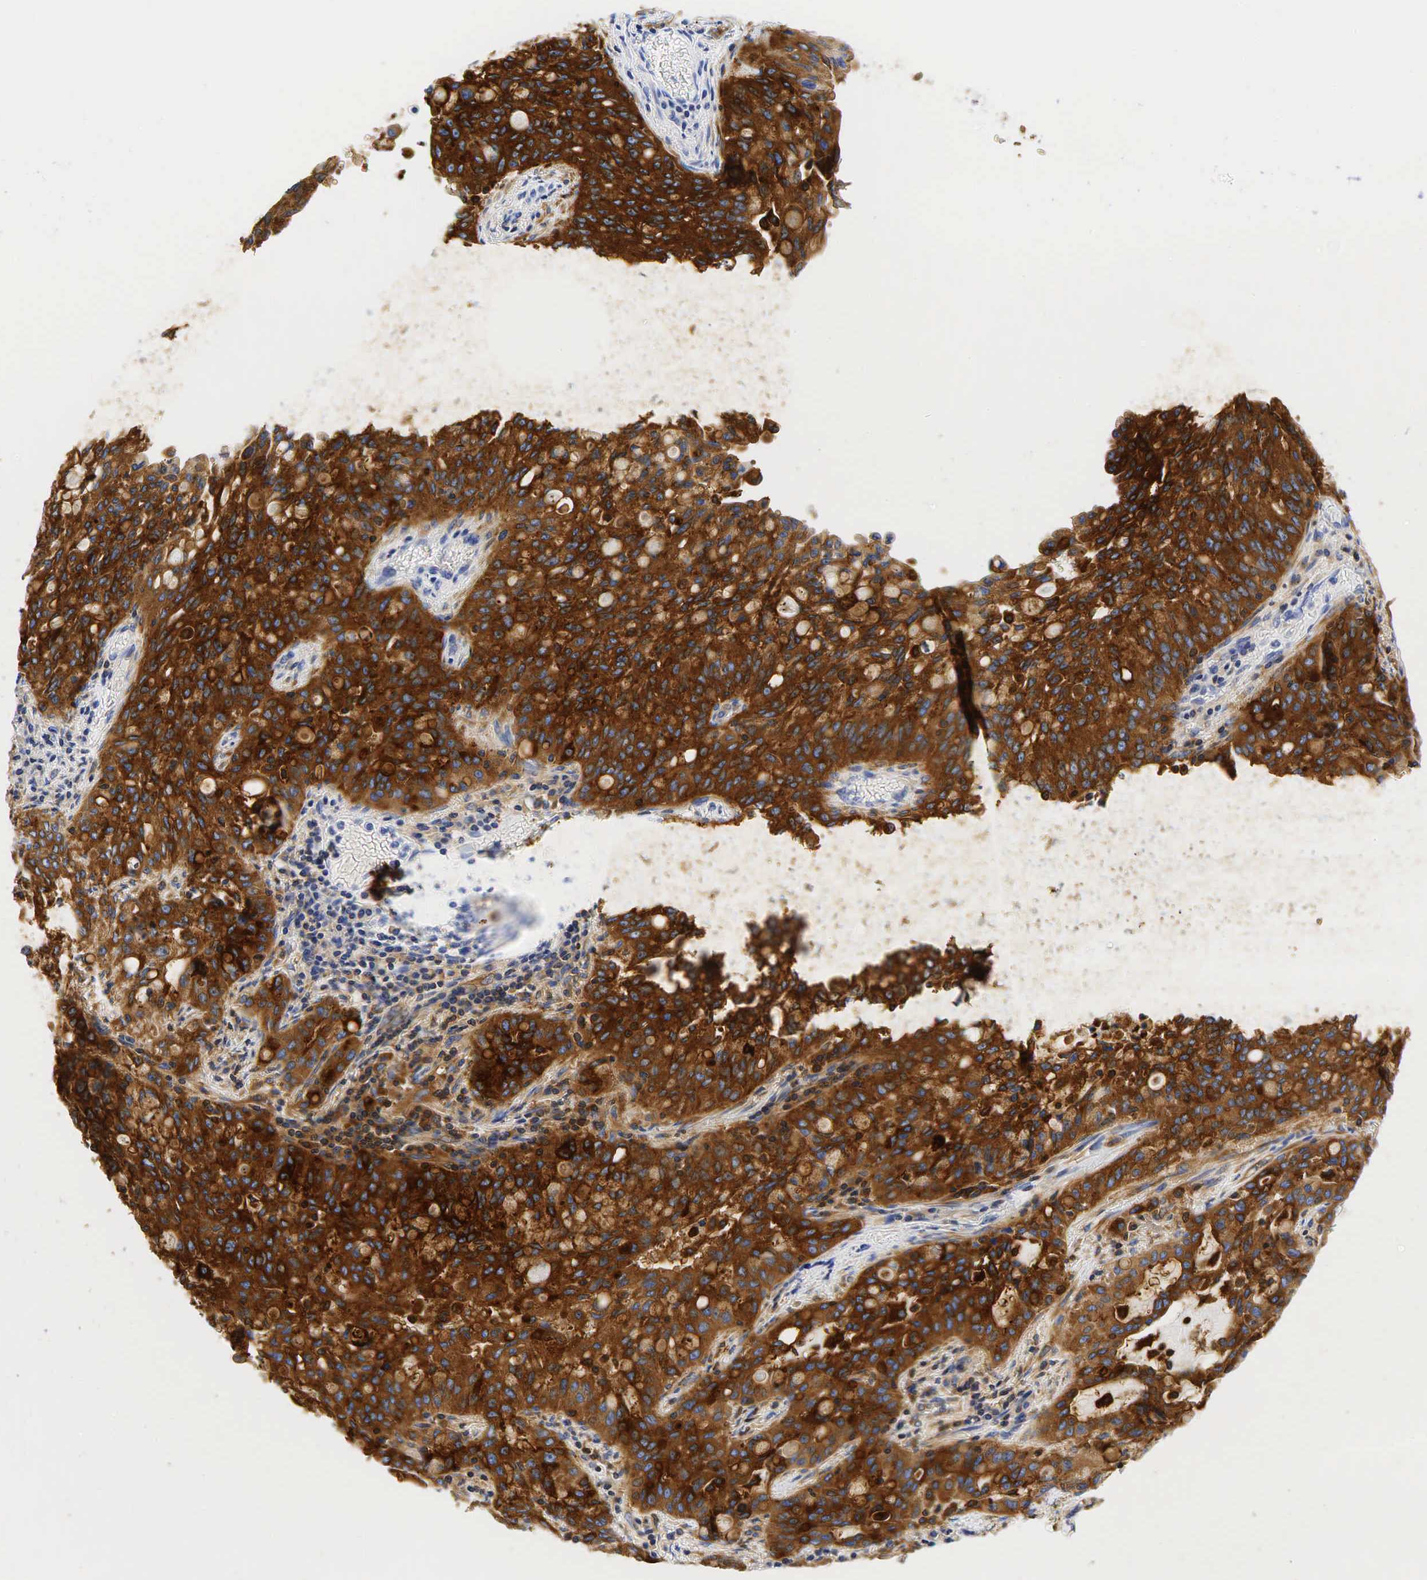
{"staining": {"intensity": "strong", "quantity": ">75%", "location": "cytoplasmic/membranous"}, "tissue": "lung cancer", "cell_type": "Tumor cells", "image_type": "cancer", "snomed": [{"axis": "morphology", "description": "Adenocarcinoma, NOS"}, {"axis": "topography", "description": "Lung"}], "caption": "About >75% of tumor cells in human lung cancer (adenocarcinoma) demonstrate strong cytoplasmic/membranous protein staining as visualized by brown immunohistochemical staining.", "gene": "CEACAM5", "patient": {"sex": "female", "age": 44}}